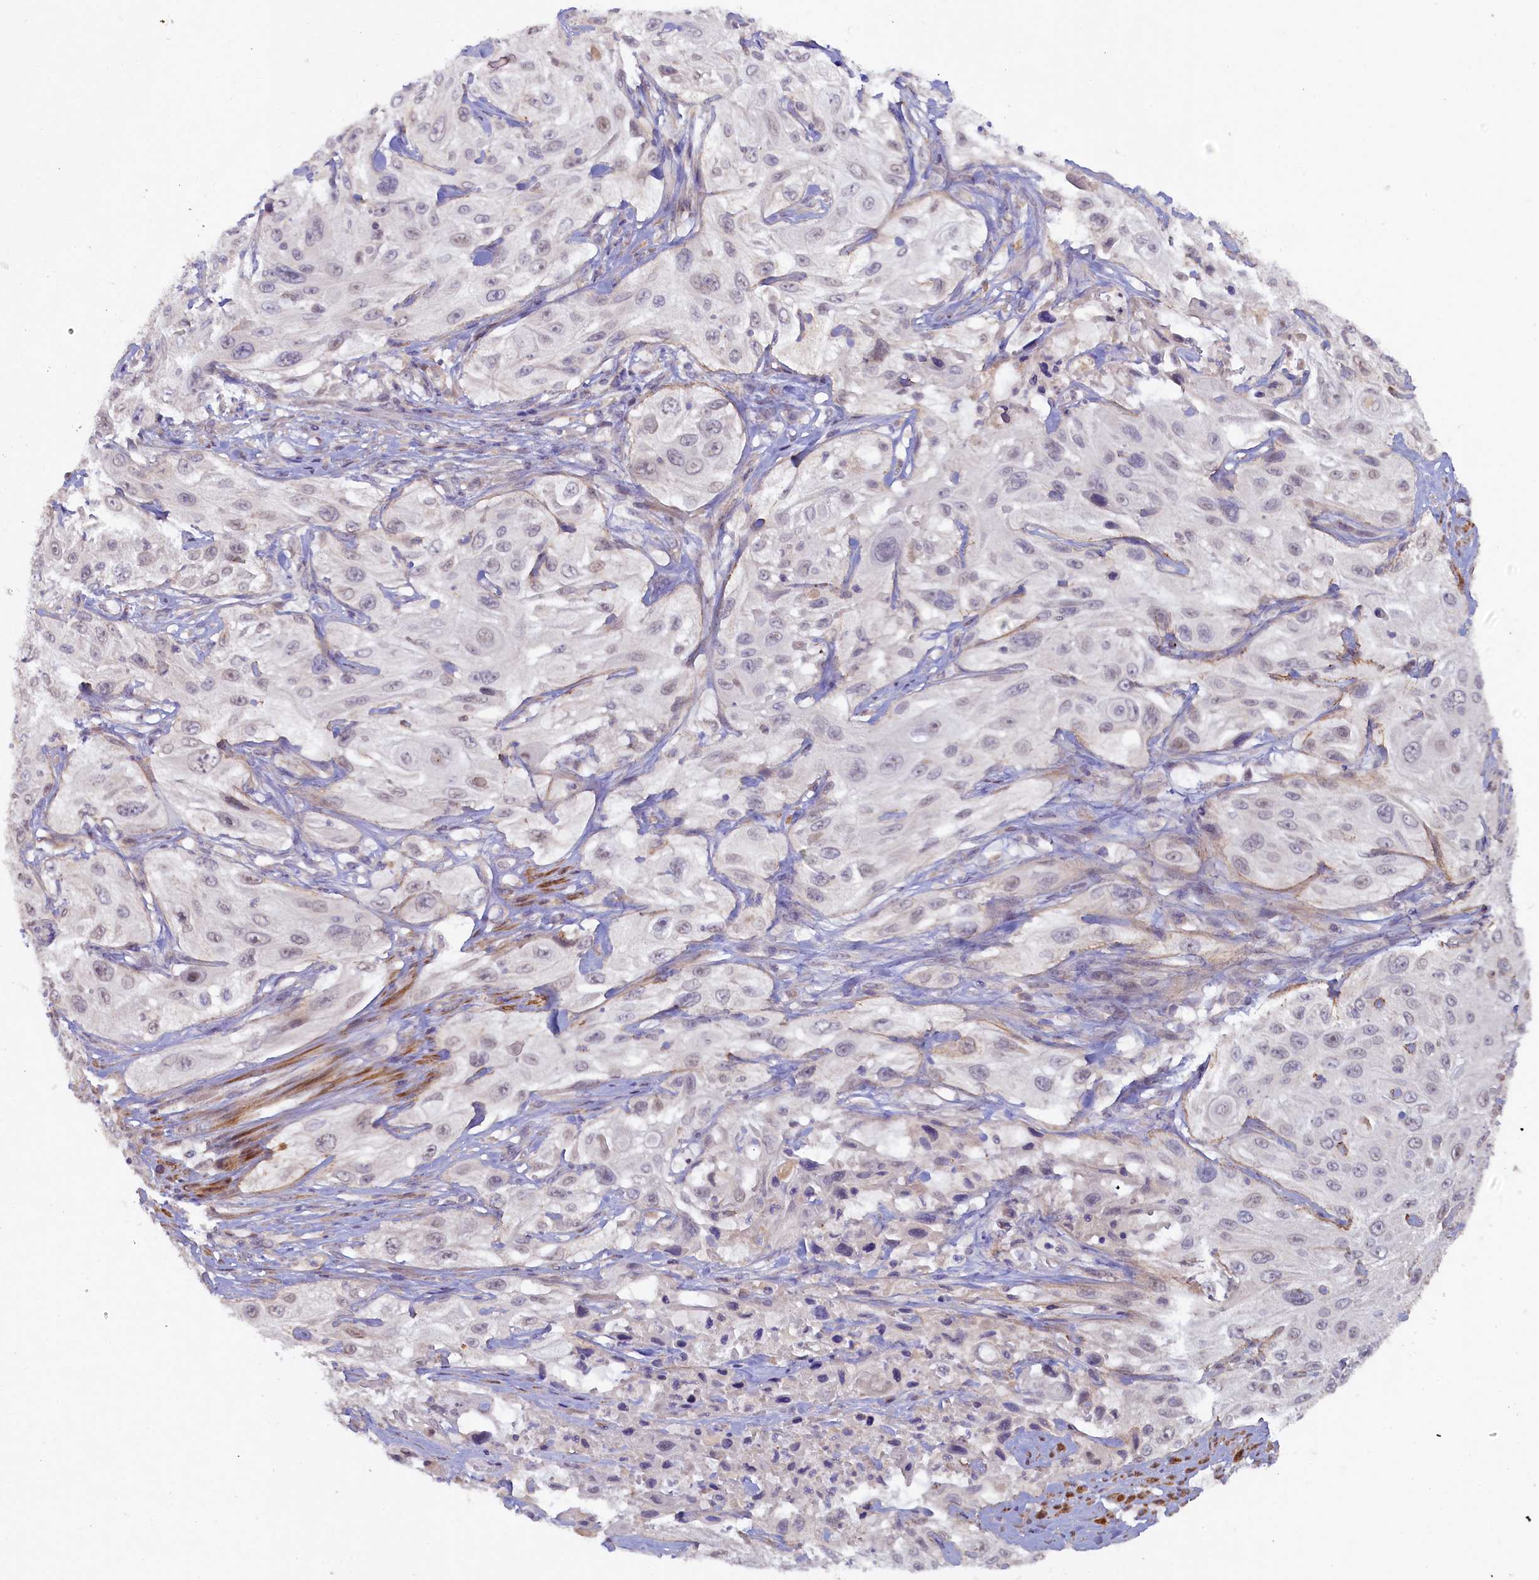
{"staining": {"intensity": "weak", "quantity": "<25%", "location": "nuclear"}, "tissue": "cervical cancer", "cell_type": "Tumor cells", "image_type": "cancer", "snomed": [{"axis": "morphology", "description": "Squamous cell carcinoma, NOS"}, {"axis": "topography", "description": "Cervix"}], "caption": "A histopathology image of human cervical cancer is negative for staining in tumor cells. (DAB (3,3'-diaminobenzidine) IHC, high magnification).", "gene": "MYO16", "patient": {"sex": "female", "age": 42}}